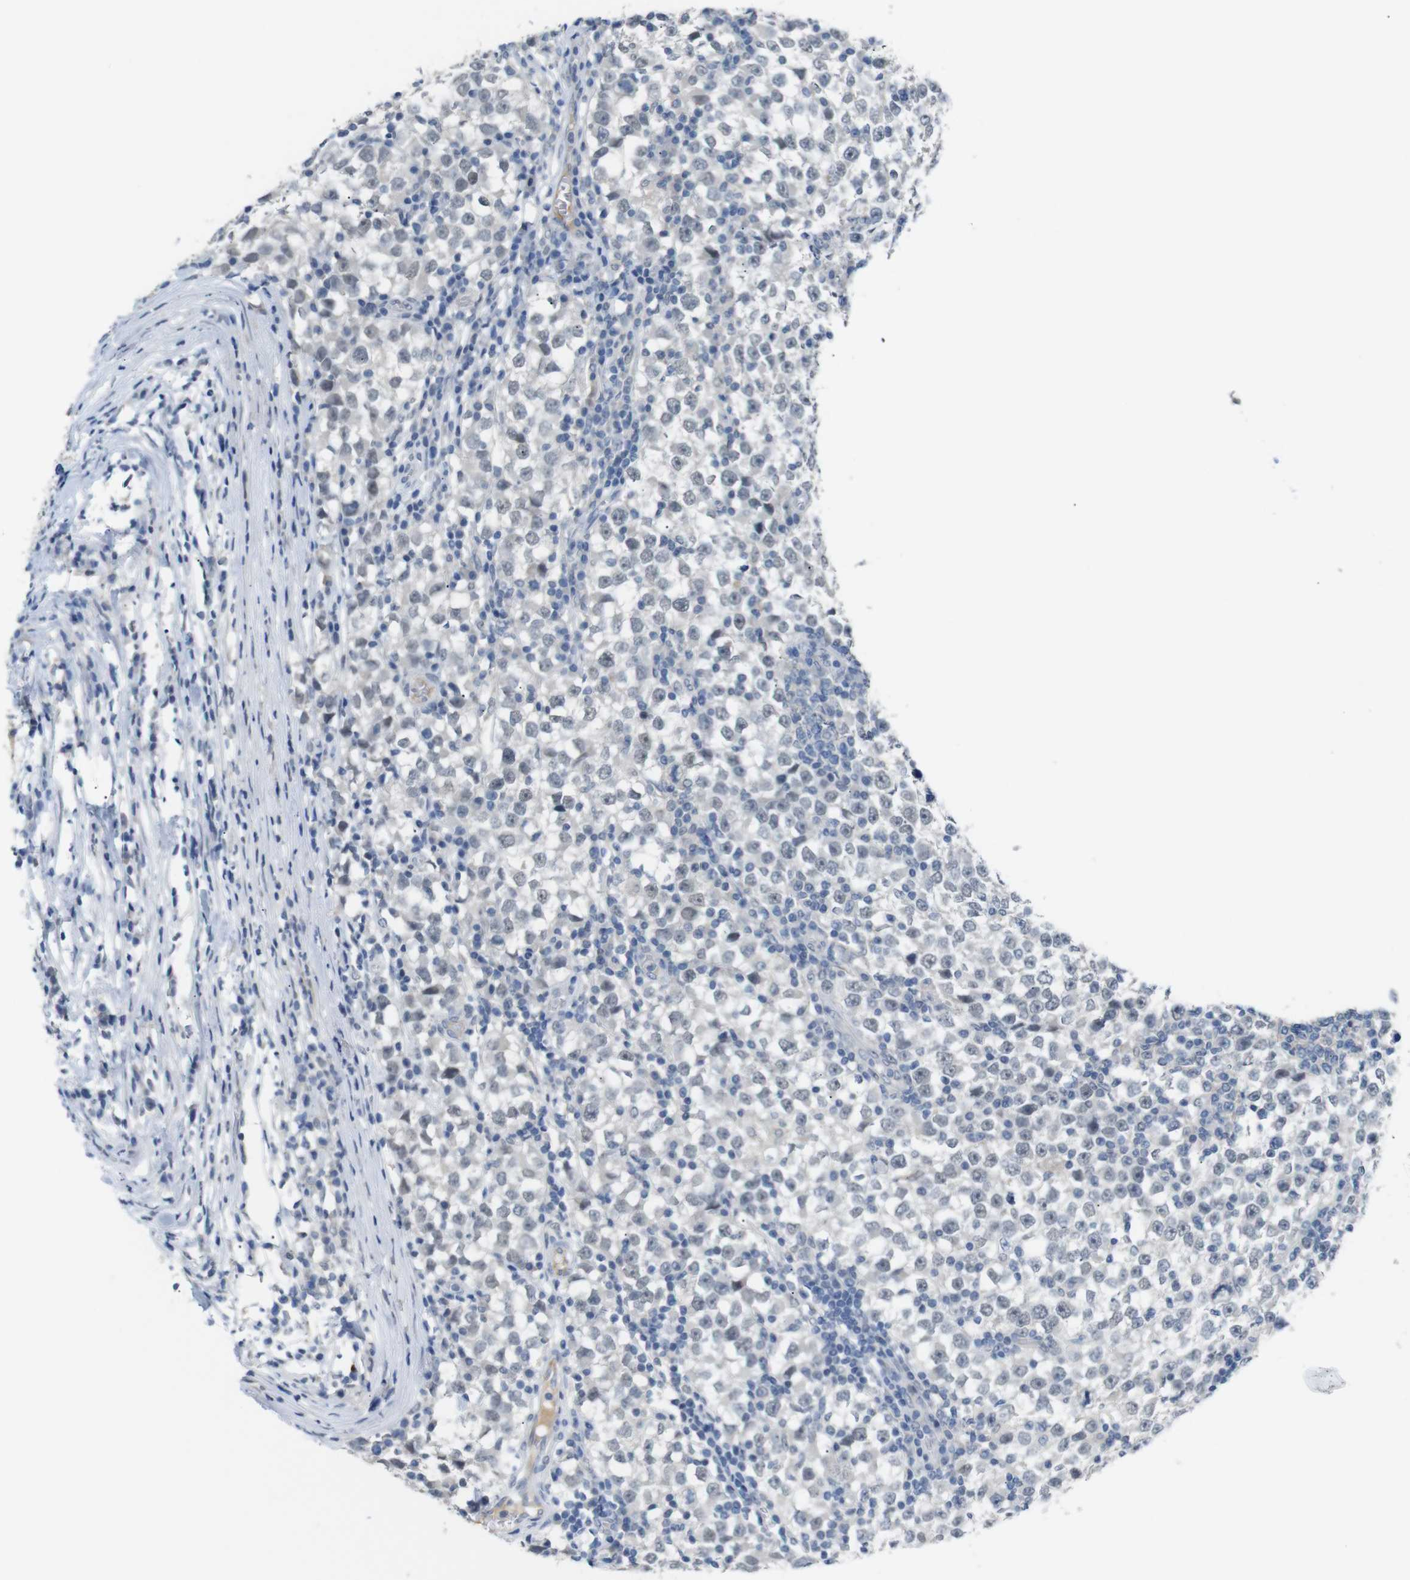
{"staining": {"intensity": "negative", "quantity": "none", "location": "none"}, "tissue": "testis cancer", "cell_type": "Tumor cells", "image_type": "cancer", "snomed": [{"axis": "morphology", "description": "Seminoma, NOS"}, {"axis": "topography", "description": "Testis"}], "caption": "The histopathology image shows no significant expression in tumor cells of testis seminoma.", "gene": "CHRM5", "patient": {"sex": "male", "age": 65}}